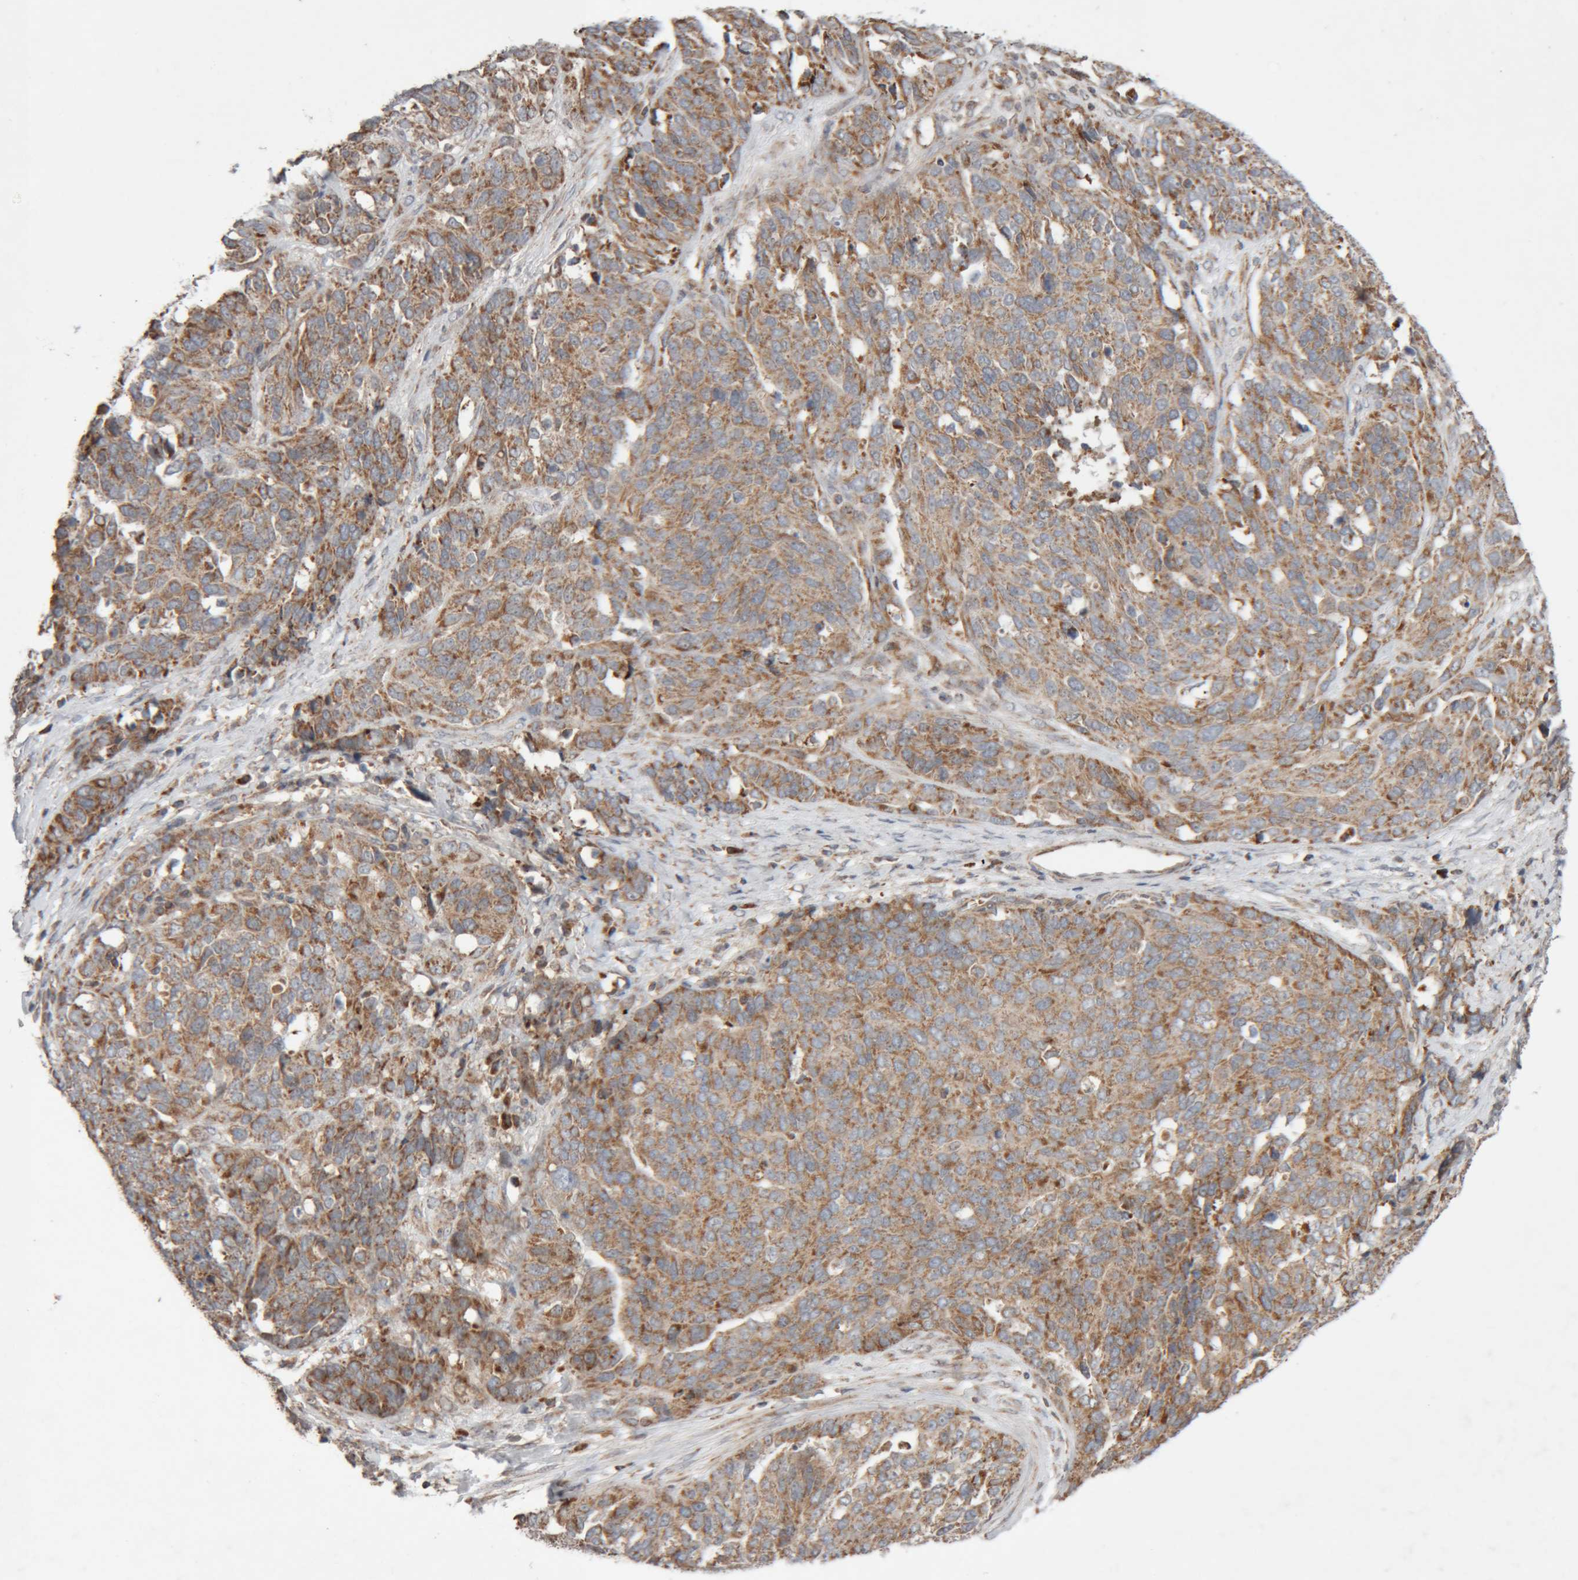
{"staining": {"intensity": "moderate", "quantity": ">75%", "location": "cytoplasmic/membranous"}, "tissue": "ovarian cancer", "cell_type": "Tumor cells", "image_type": "cancer", "snomed": [{"axis": "morphology", "description": "Cystadenocarcinoma, serous, NOS"}, {"axis": "topography", "description": "Ovary"}], "caption": "A high-resolution image shows immunohistochemistry staining of ovarian cancer, which reveals moderate cytoplasmic/membranous staining in approximately >75% of tumor cells. Ihc stains the protein of interest in brown and the nuclei are stained blue.", "gene": "KIF21B", "patient": {"sex": "female", "age": 44}}